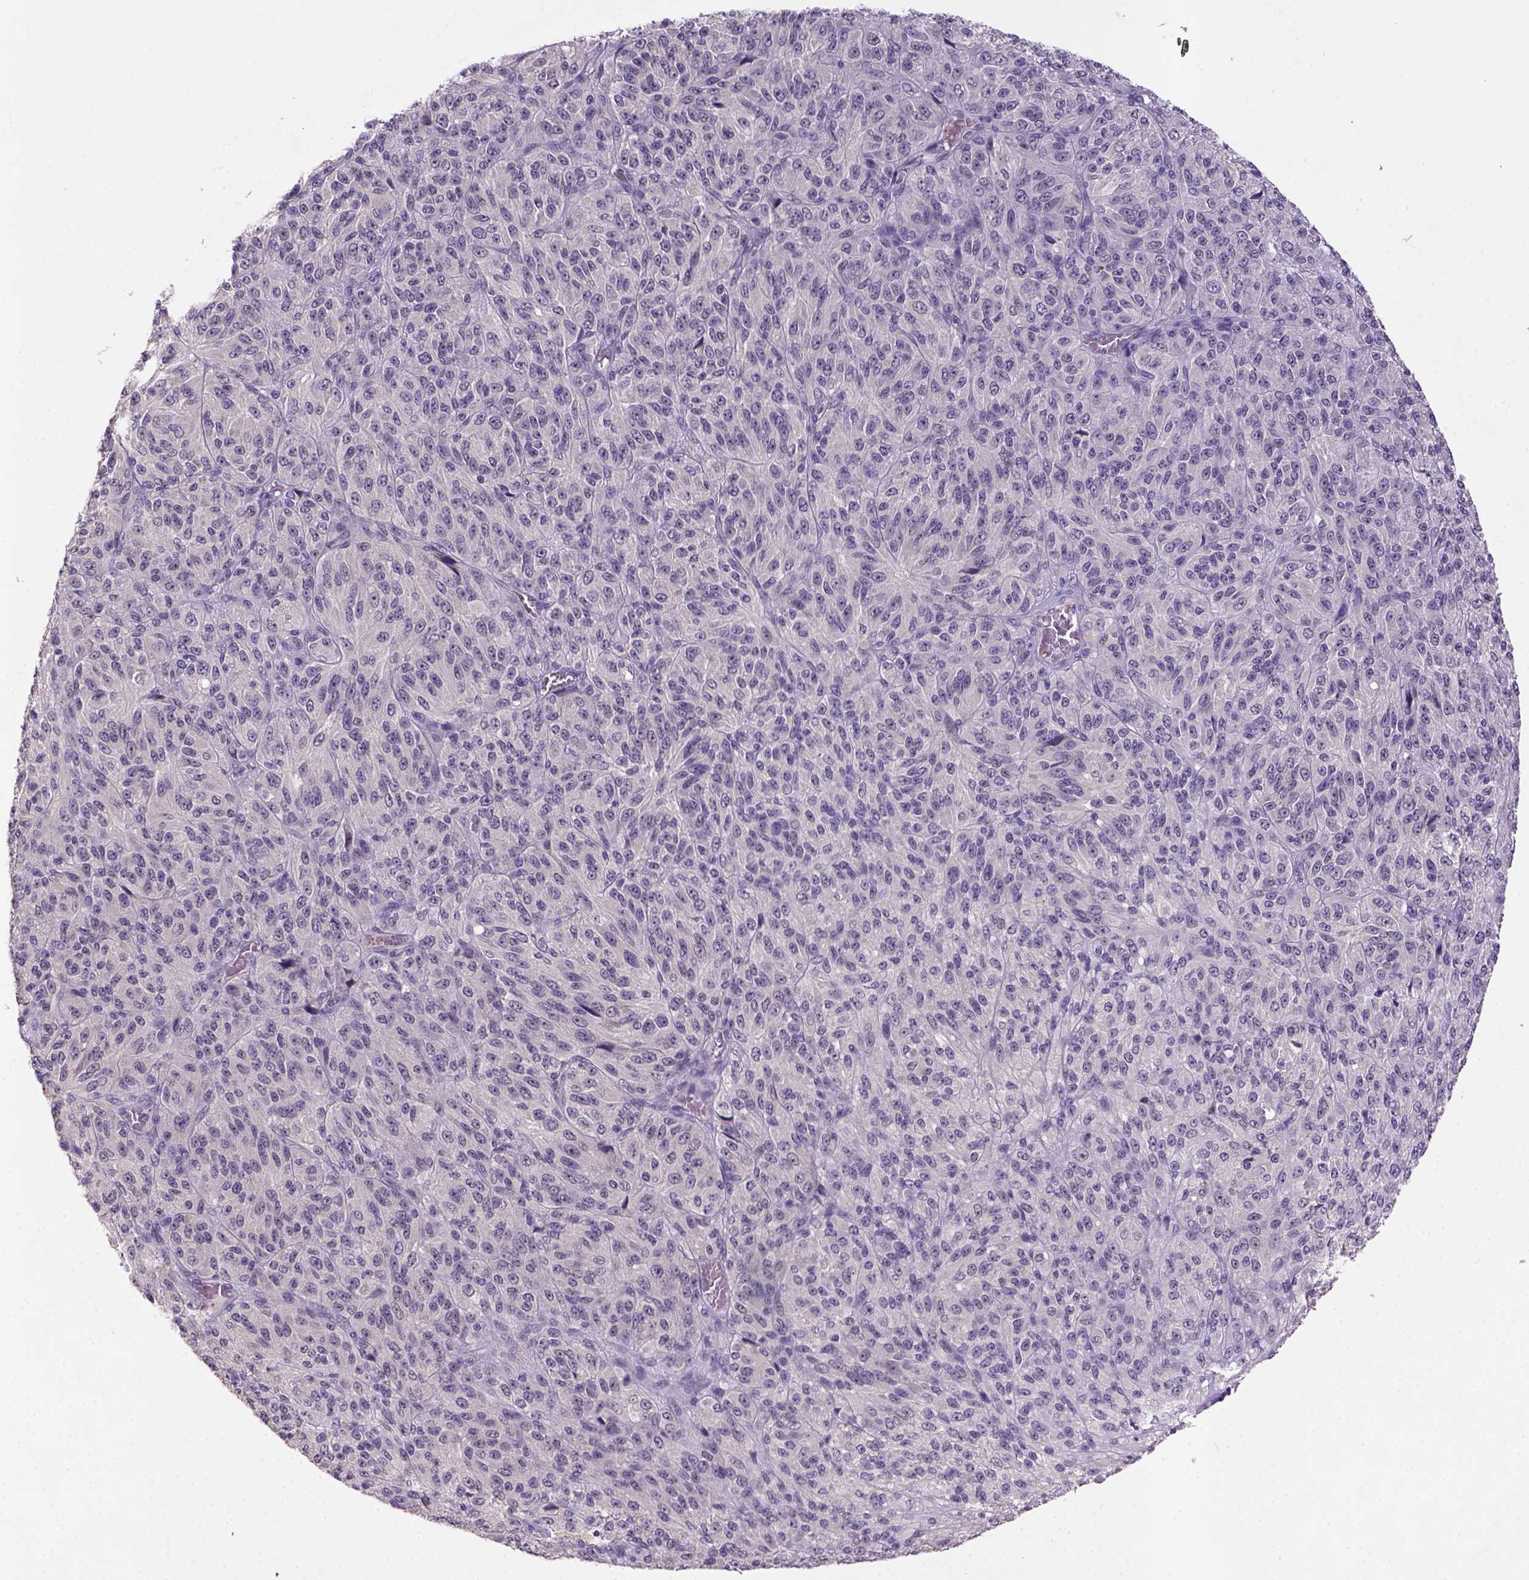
{"staining": {"intensity": "negative", "quantity": "none", "location": "none"}, "tissue": "melanoma", "cell_type": "Tumor cells", "image_type": "cancer", "snomed": [{"axis": "morphology", "description": "Malignant melanoma, Metastatic site"}, {"axis": "topography", "description": "Brain"}], "caption": "Immunohistochemistry of malignant melanoma (metastatic site) reveals no positivity in tumor cells.", "gene": "NLGN2", "patient": {"sex": "female", "age": 56}}